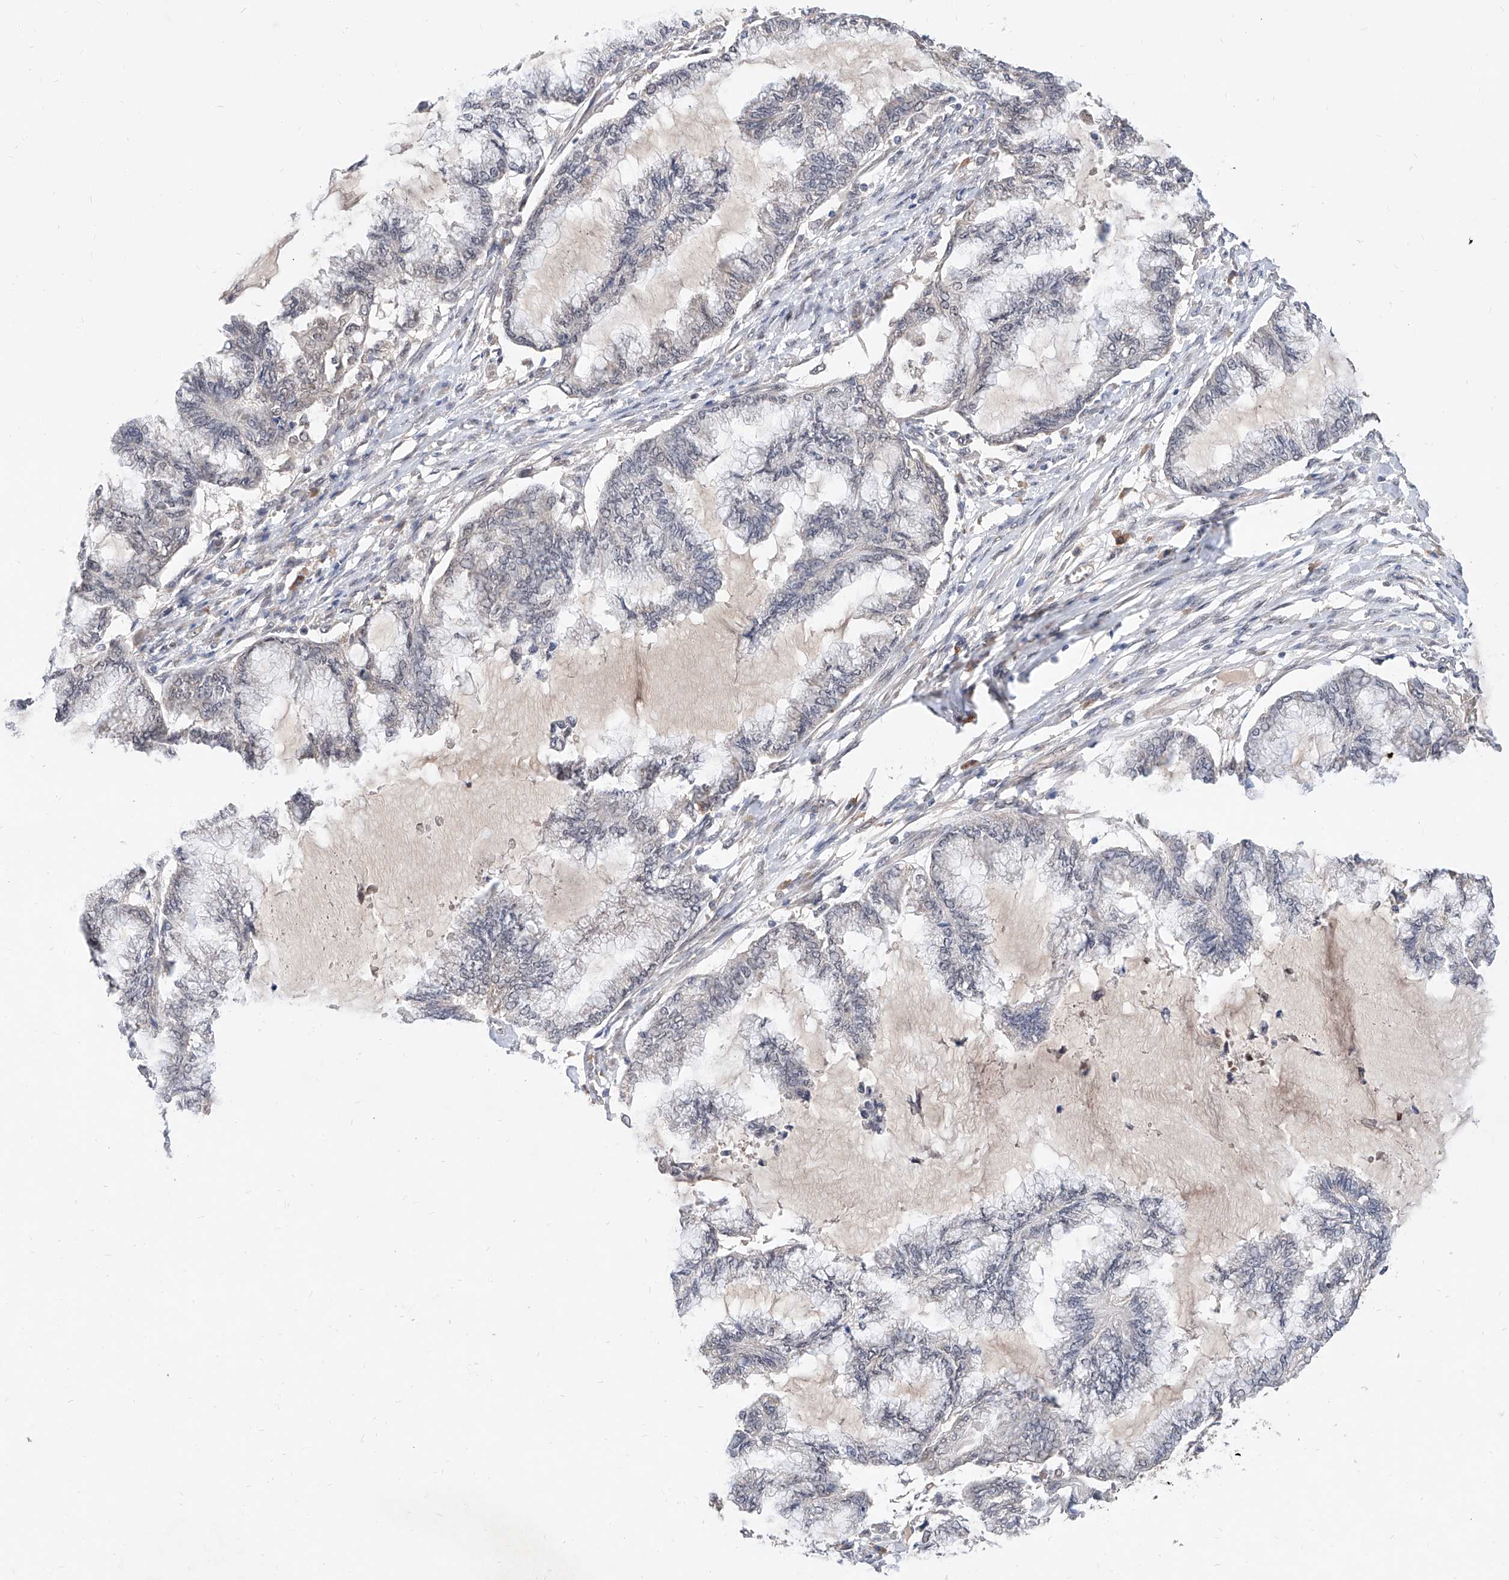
{"staining": {"intensity": "negative", "quantity": "none", "location": "none"}, "tissue": "endometrial cancer", "cell_type": "Tumor cells", "image_type": "cancer", "snomed": [{"axis": "morphology", "description": "Adenocarcinoma, NOS"}, {"axis": "topography", "description": "Endometrium"}], "caption": "Immunohistochemistry (IHC) micrograph of human endometrial cancer (adenocarcinoma) stained for a protein (brown), which demonstrates no staining in tumor cells. (DAB (3,3'-diaminobenzidine) immunohistochemistry, high magnification).", "gene": "CARMIL3", "patient": {"sex": "female", "age": 86}}